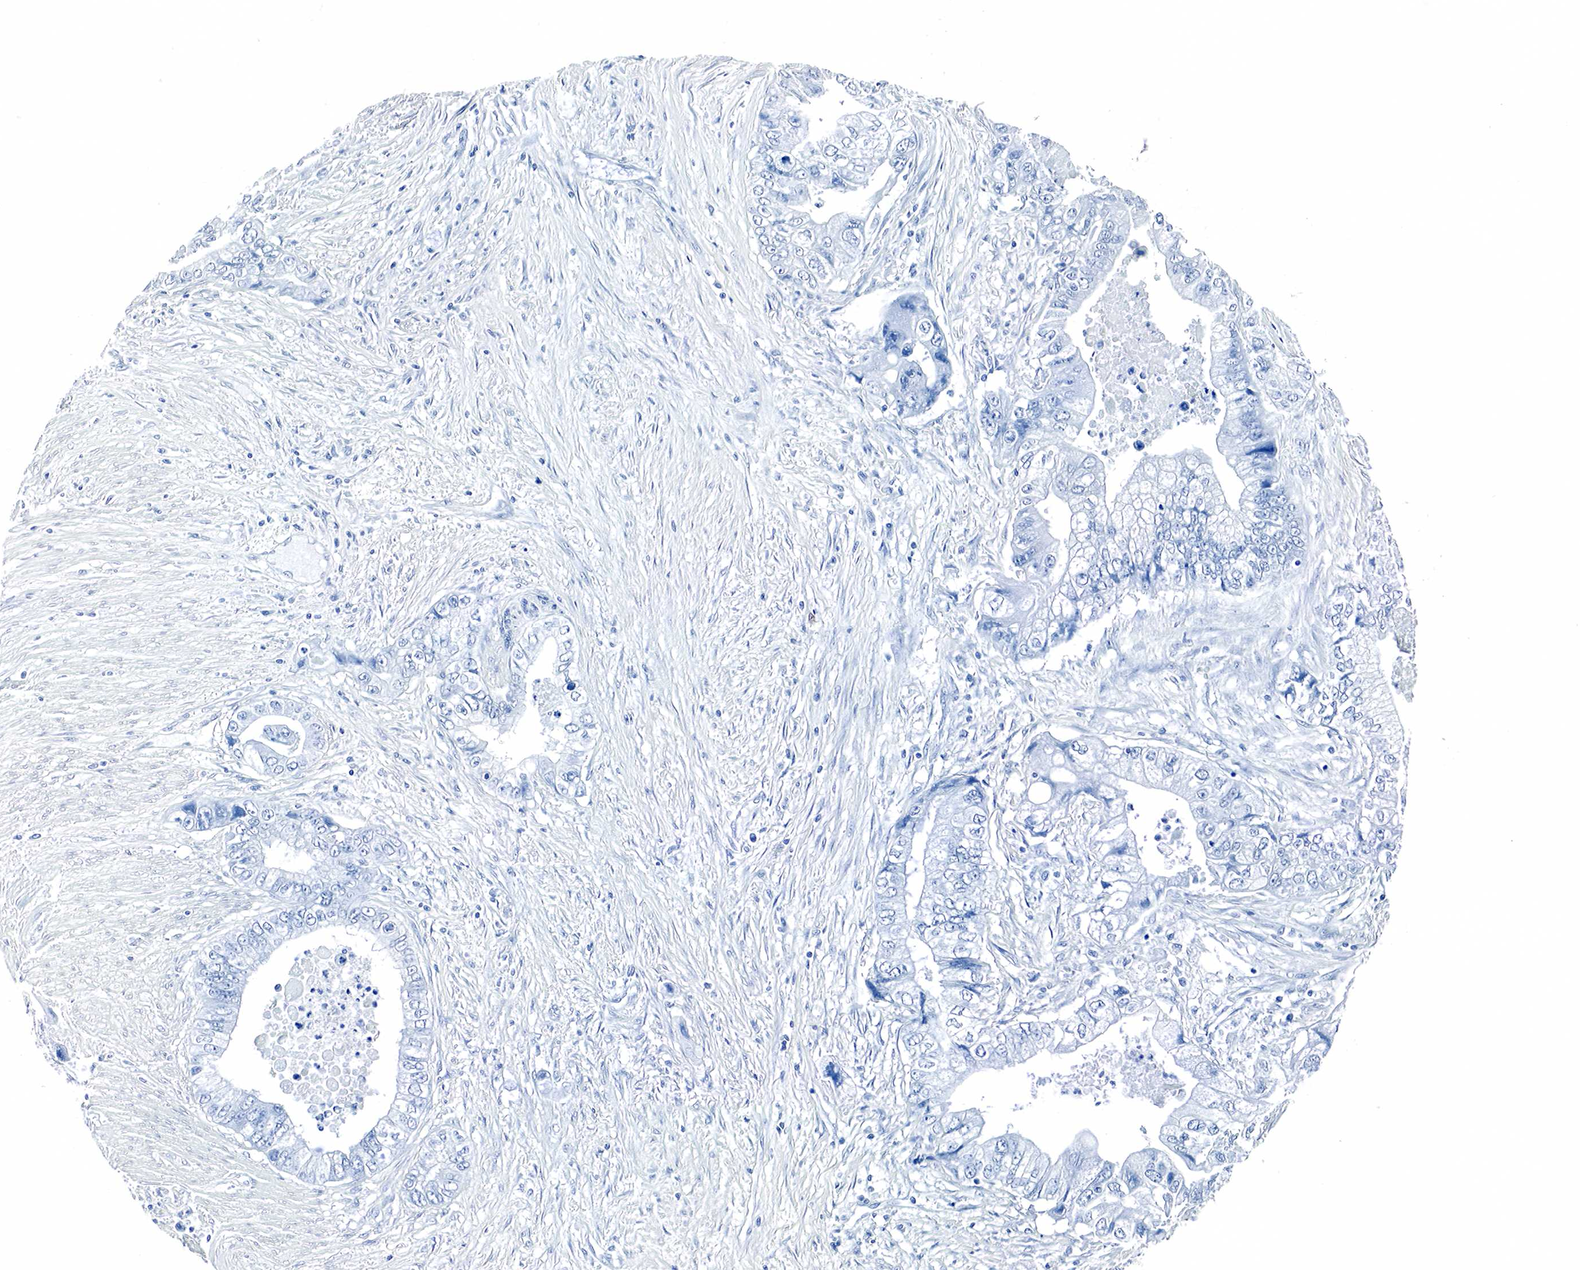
{"staining": {"intensity": "negative", "quantity": "none", "location": "none"}, "tissue": "pancreatic cancer", "cell_type": "Tumor cells", "image_type": "cancer", "snomed": [{"axis": "morphology", "description": "Adenocarcinoma, NOS"}, {"axis": "topography", "description": "Pancreas"}], "caption": "This is a histopathology image of immunohistochemistry (IHC) staining of adenocarcinoma (pancreatic), which shows no staining in tumor cells.", "gene": "GAST", "patient": {"sex": "male", "age": 59}}